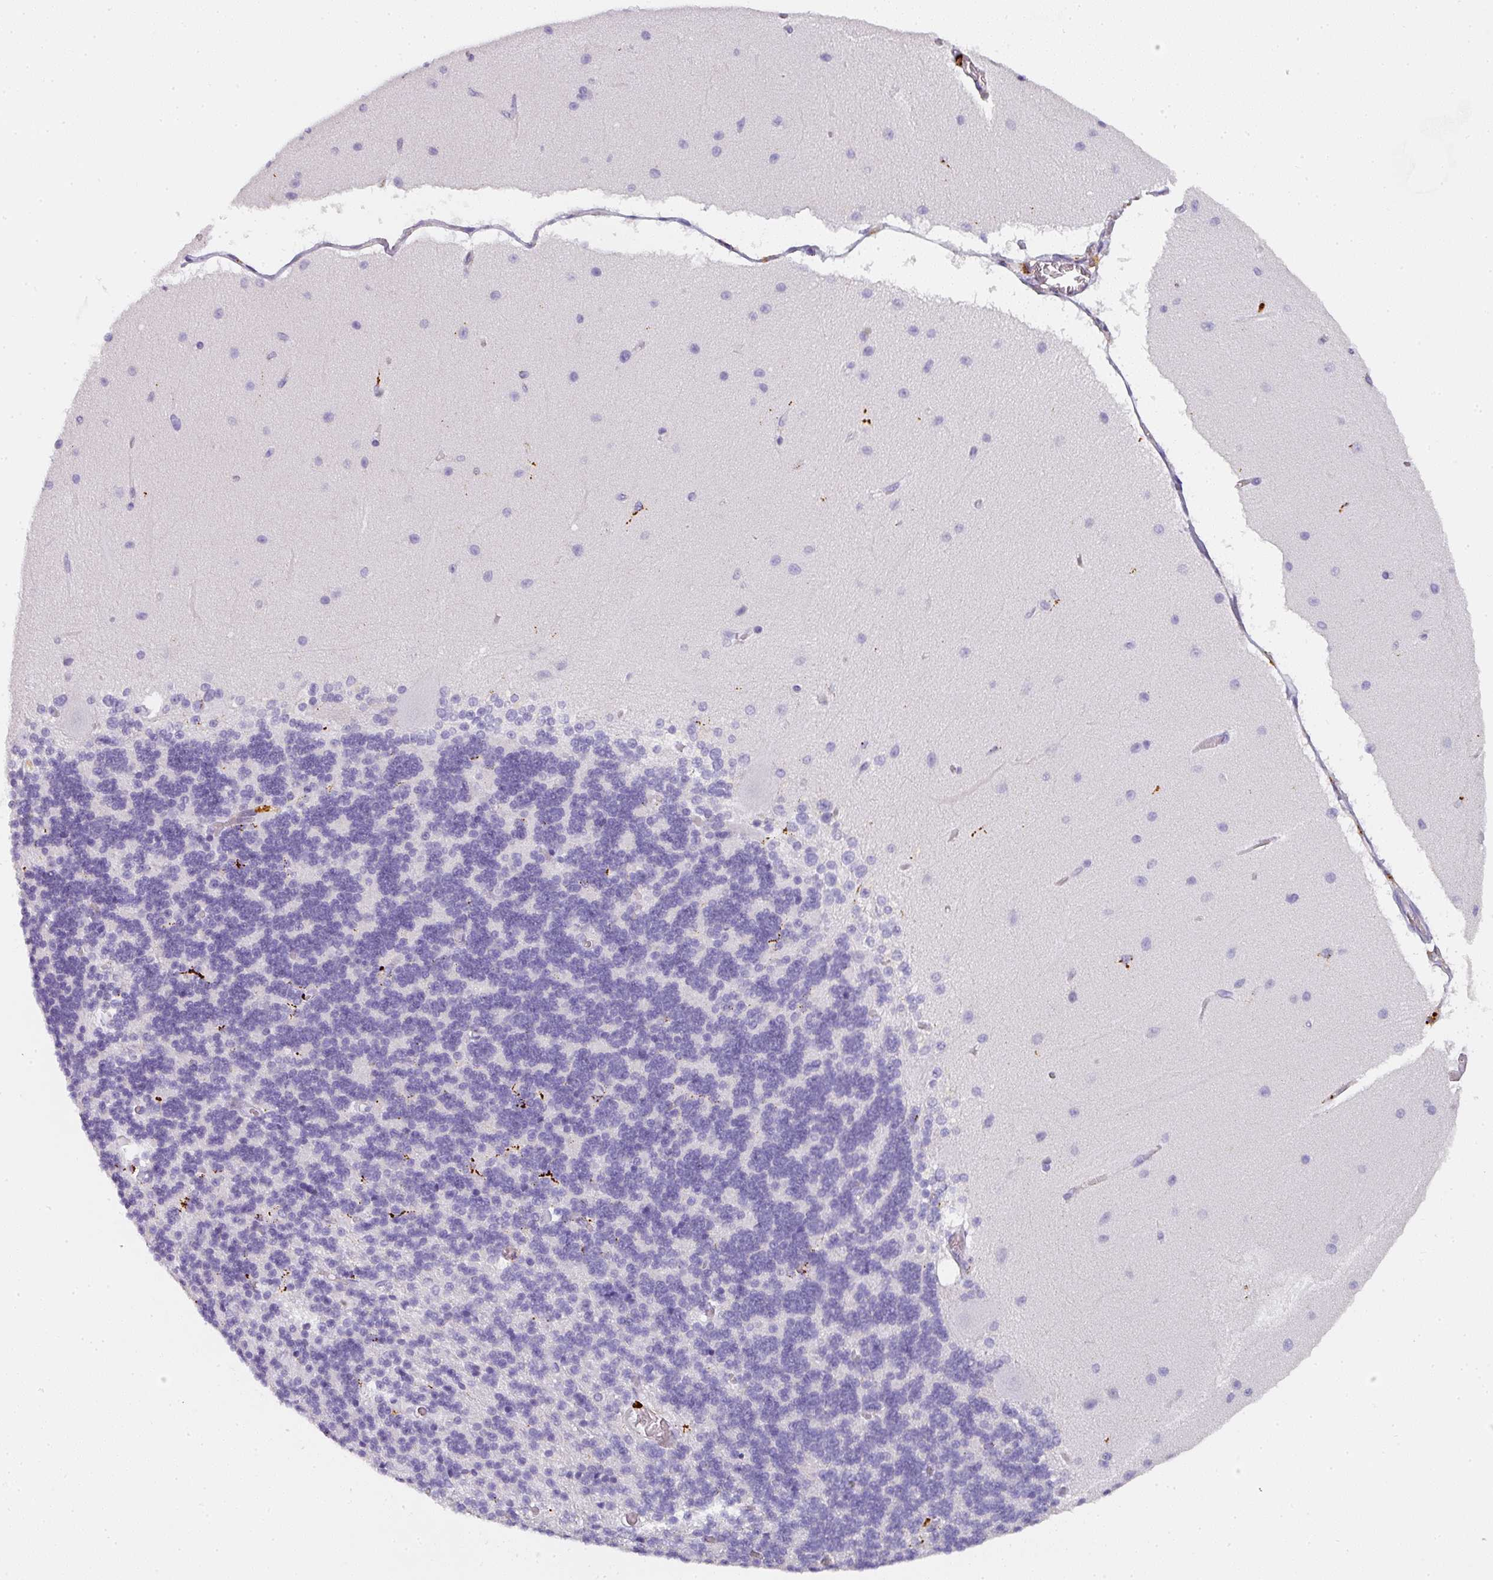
{"staining": {"intensity": "negative", "quantity": "none", "location": "none"}, "tissue": "cerebellum", "cell_type": "Cells in granular layer", "image_type": "normal", "snomed": [{"axis": "morphology", "description": "Normal tissue, NOS"}, {"axis": "topography", "description": "Cerebellum"}], "caption": "DAB (3,3'-diaminobenzidine) immunohistochemical staining of normal cerebellum demonstrates no significant positivity in cells in granular layer. (Immunohistochemistry (ihc), brightfield microscopy, high magnification).", "gene": "MMACHC", "patient": {"sex": "female", "age": 54}}